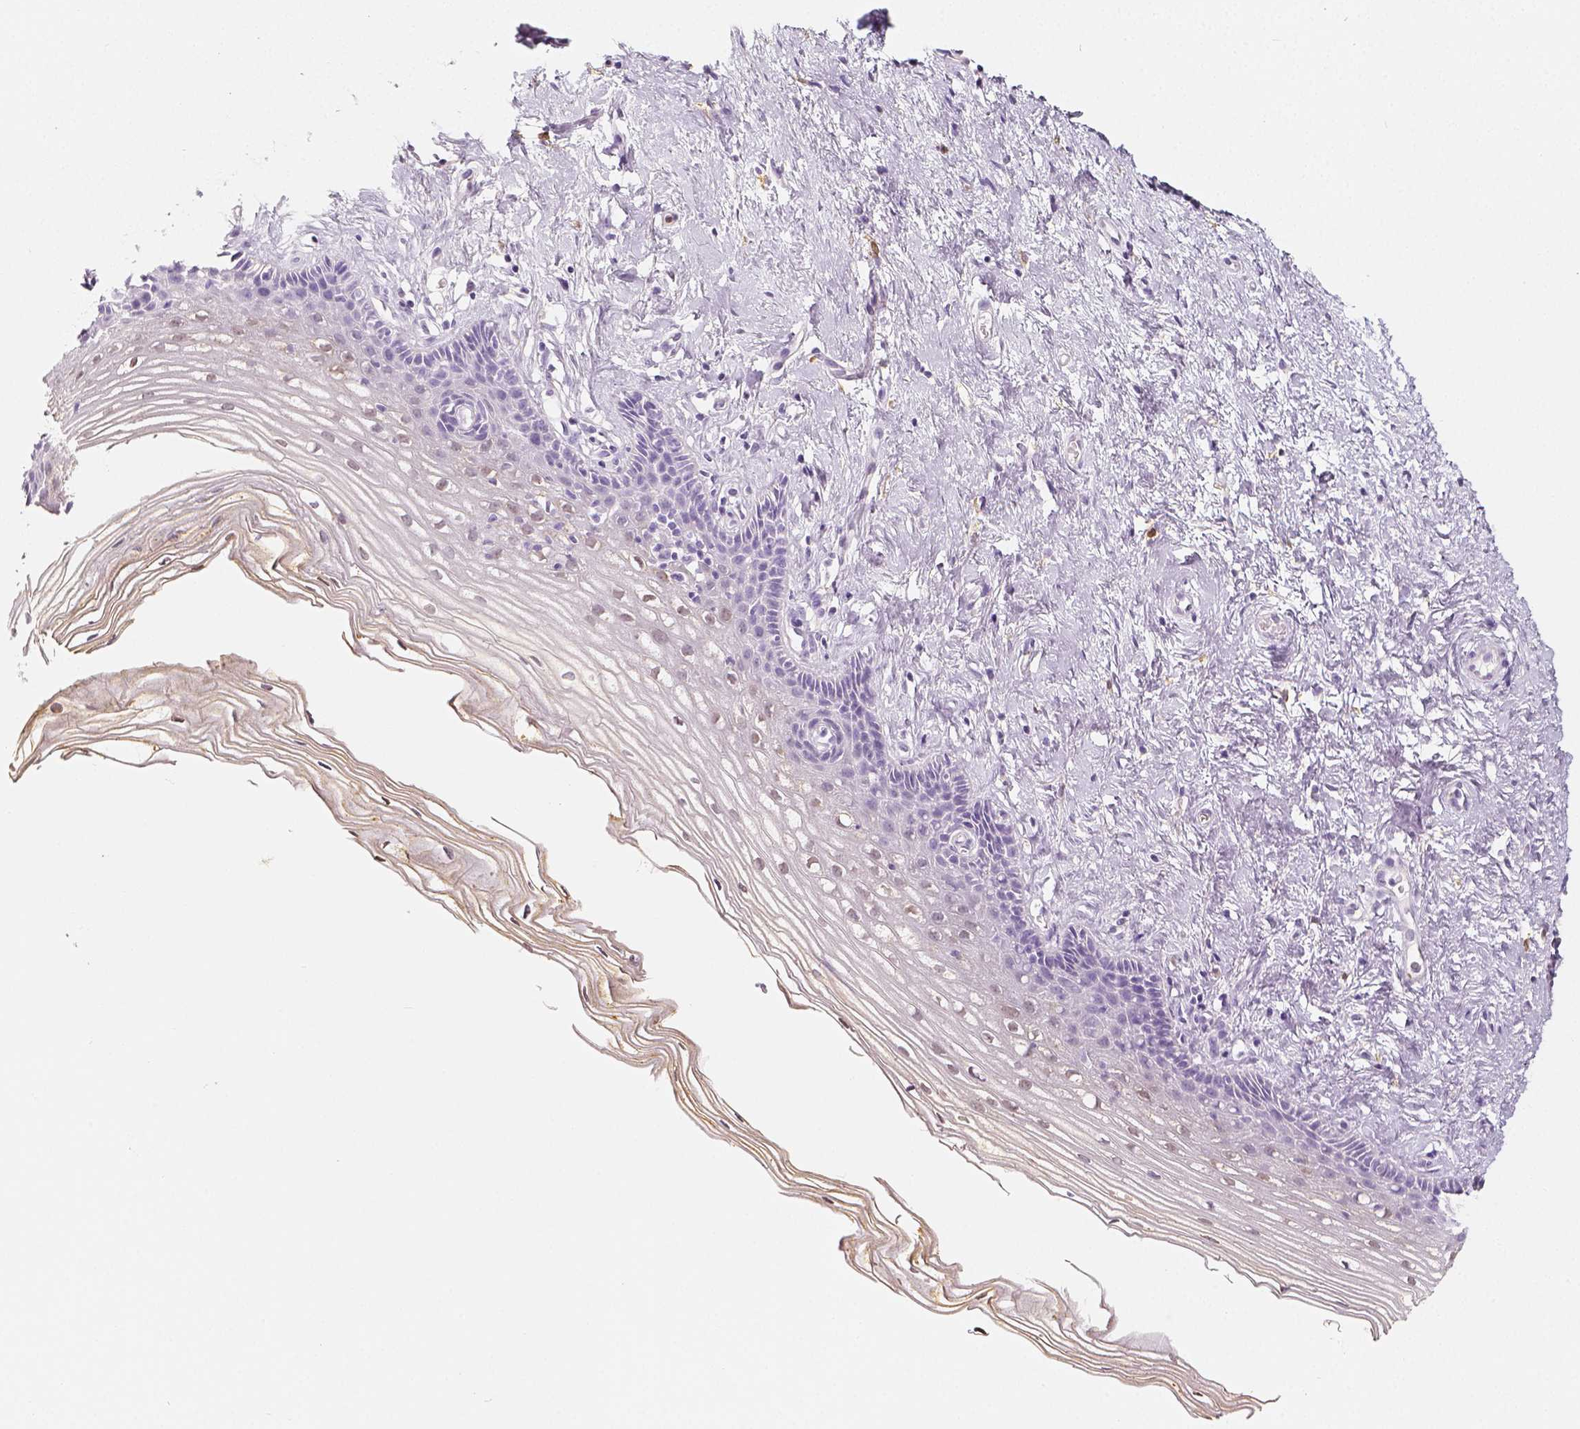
{"staining": {"intensity": "negative", "quantity": "none", "location": "none"}, "tissue": "cervix", "cell_type": "Squamous epithelial cells", "image_type": "normal", "snomed": [{"axis": "morphology", "description": "Normal tissue, NOS"}, {"axis": "topography", "description": "Cervix"}], "caption": "DAB (3,3'-diaminobenzidine) immunohistochemical staining of unremarkable human cervix reveals no significant expression in squamous epithelial cells.", "gene": "NECAB2", "patient": {"sex": "female", "age": 40}}